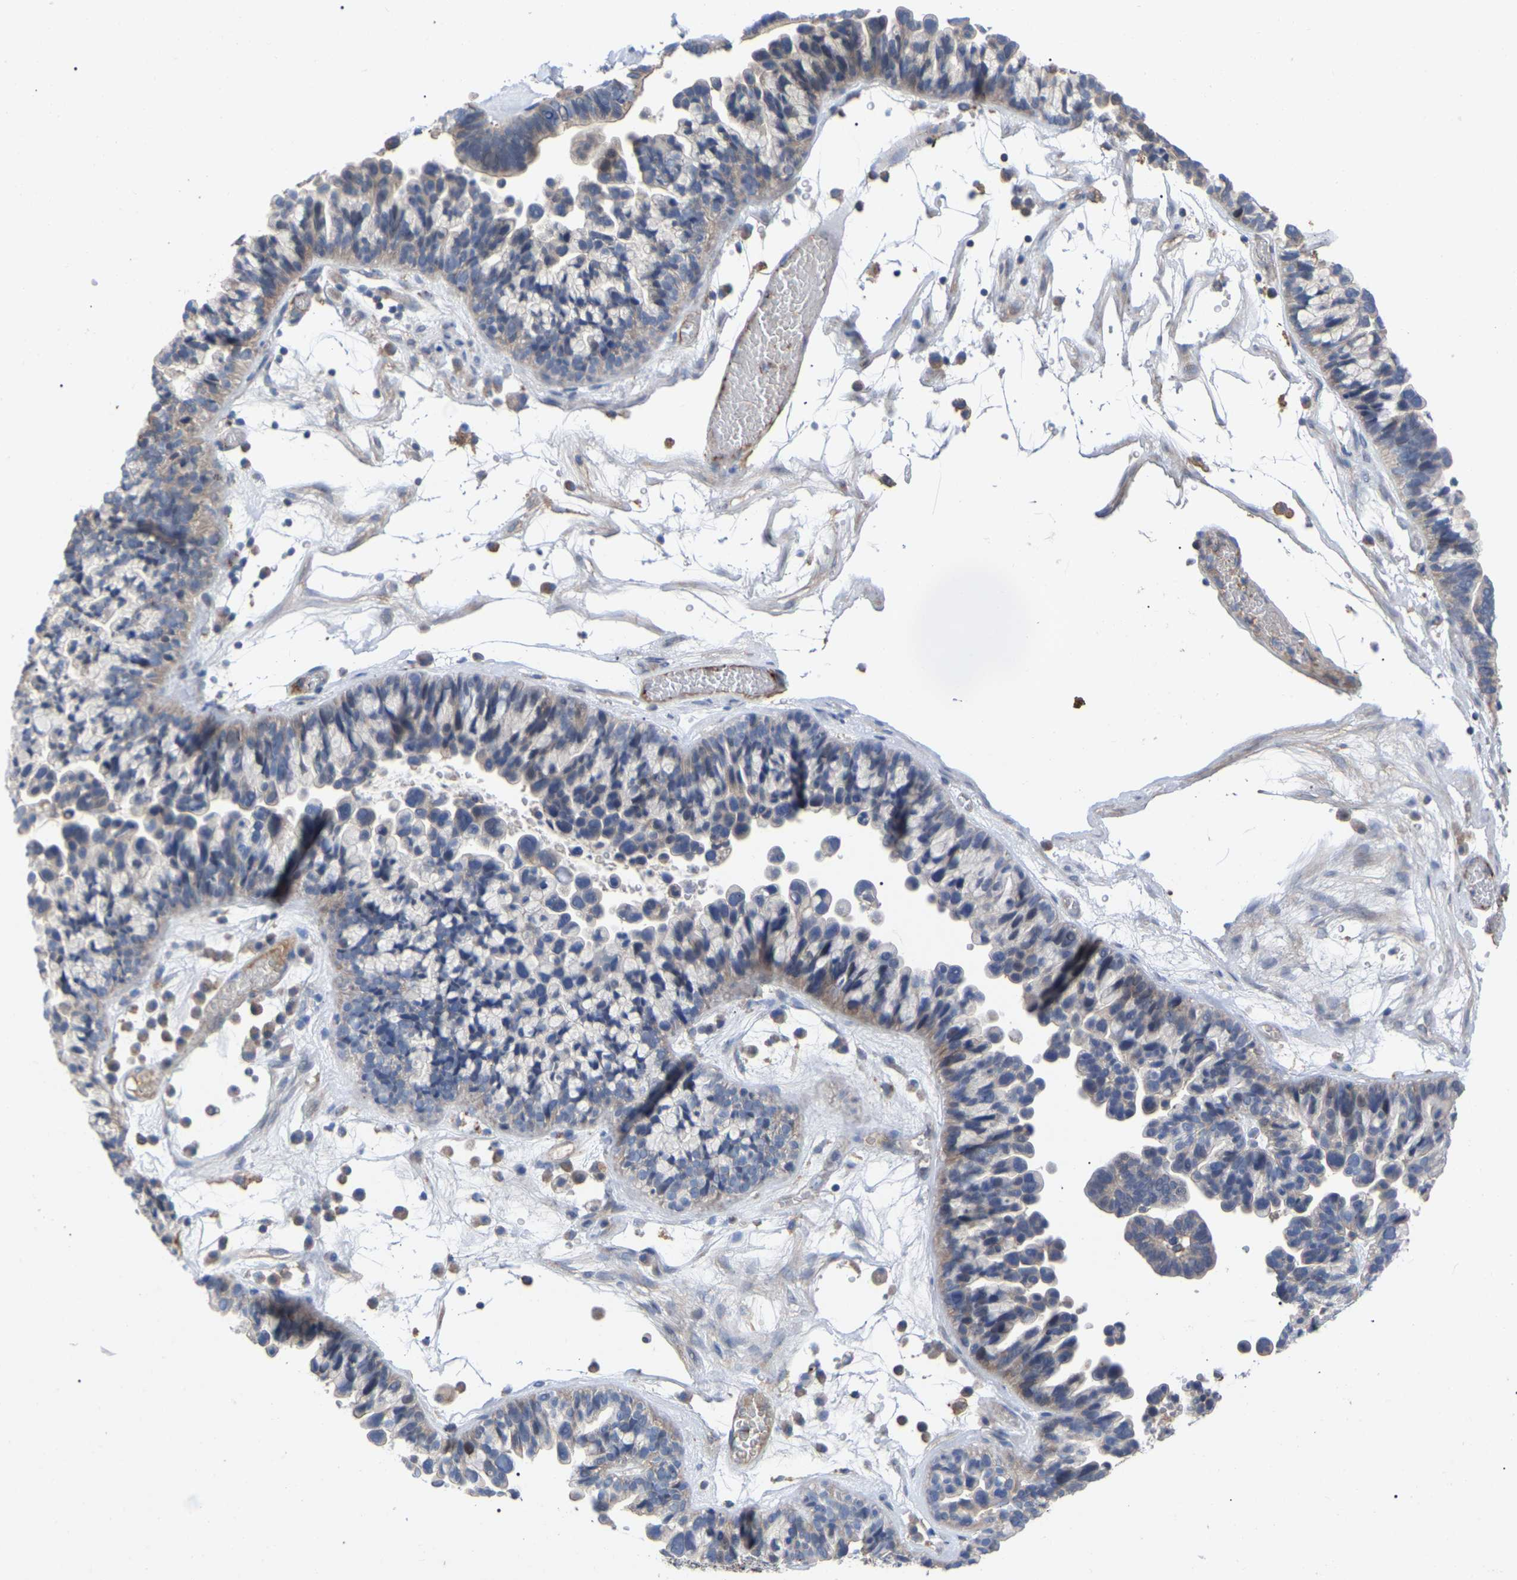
{"staining": {"intensity": "weak", "quantity": "<25%", "location": "cytoplasmic/membranous"}, "tissue": "ovarian cancer", "cell_type": "Tumor cells", "image_type": "cancer", "snomed": [{"axis": "morphology", "description": "Cystadenocarcinoma, serous, NOS"}, {"axis": "topography", "description": "Ovary"}], "caption": "A histopathology image of ovarian cancer (serous cystadenocarcinoma) stained for a protein reveals no brown staining in tumor cells.", "gene": "FAM171A2", "patient": {"sex": "female", "age": 56}}